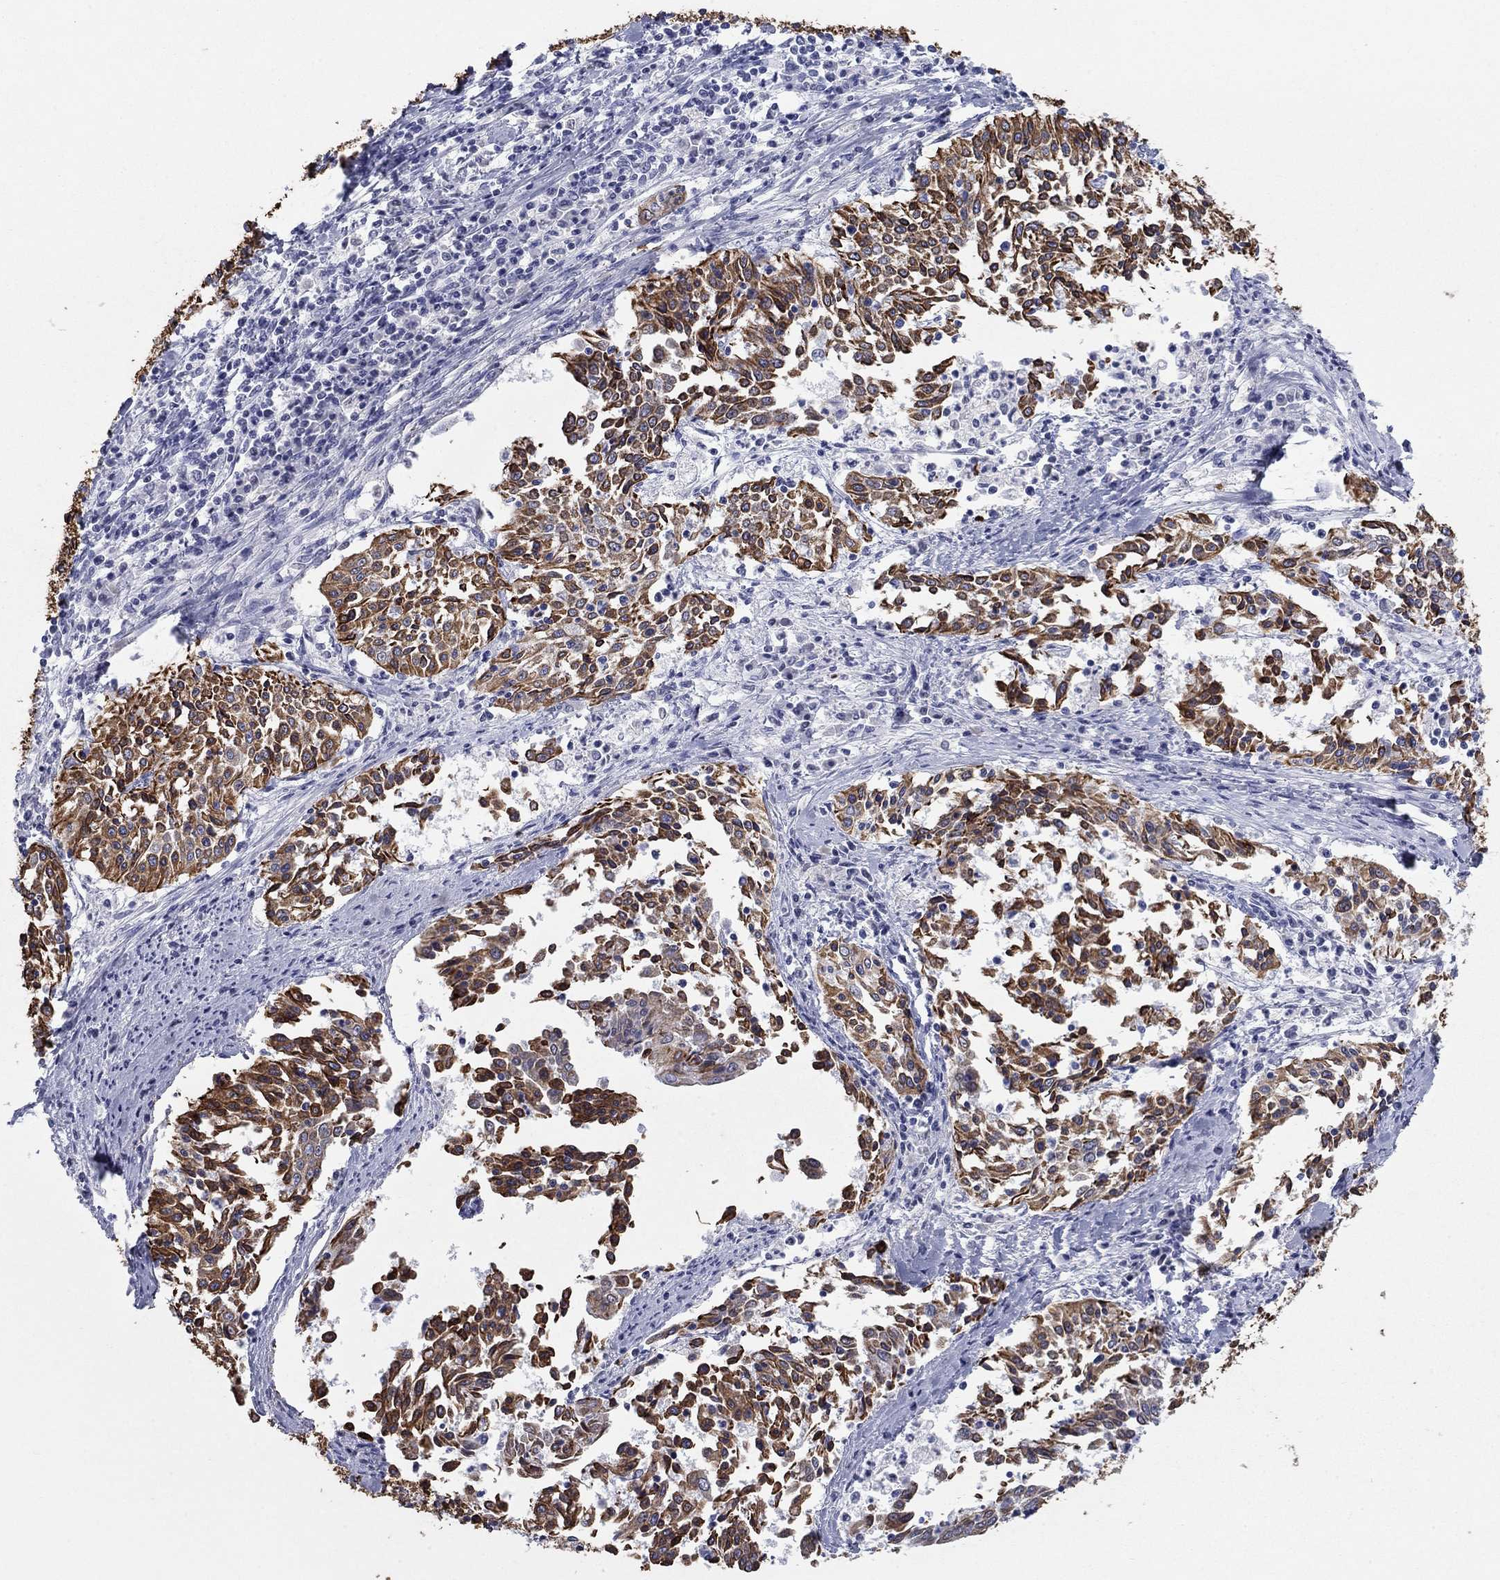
{"staining": {"intensity": "strong", "quantity": ">75%", "location": "cytoplasmic/membranous"}, "tissue": "cervical cancer", "cell_type": "Tumor cells", "image_type": "cancer", "snomed": [{"axis": "morphology", "description": "Squamous cell carcinoma, NOS"}, {"axis": "topography", "description": "Cervix"}], "caption": "Protein analysis of cervical squamous cell carcinoma tissue exhibits strong cytoplasmic/membranous expression in about >75% of tumor cells.", "gene": "KRT75", "patient": {"sex": "female", "age": 41}}